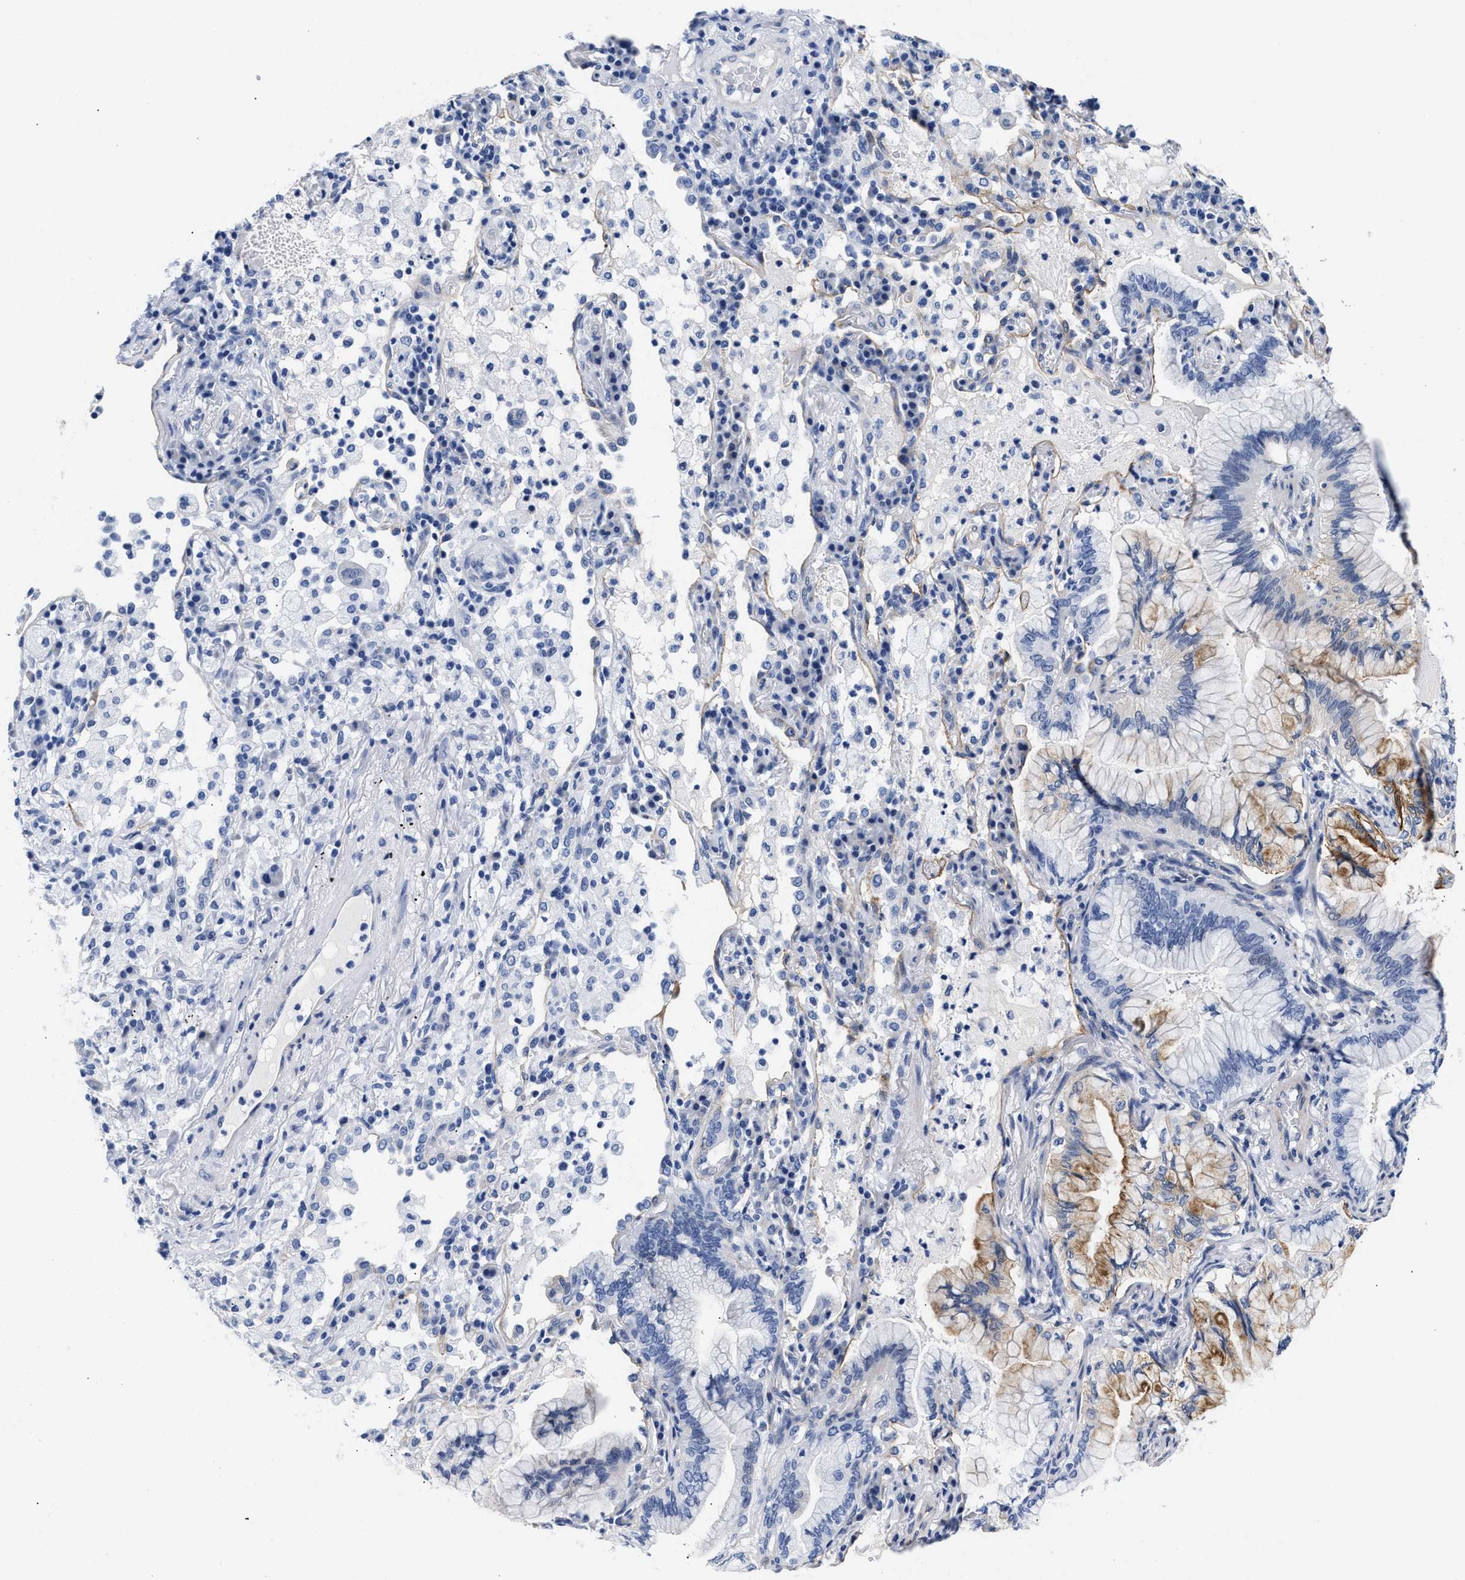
{"staining": {"intensity": "moderate", "quantity": "<25%", "location": "cytoplasmic/membranous"}, "tissue": "lung cancer", "cell_type": "Tumor cells", "image_type": "cancer", "snomed": [{"axis": "morphology", "description": "Adenocarcinoma, NOS"}, {"axis": "topography", "description": "Lung"}], "caption": "This is a micrograph of immunohistochemistry (IHC) staining of lung adenocarcinoma, which shows moderate positivity in the cytoplasmic/membranous of tumor cells.", "gene": "TRIM29", "patient": {"sex": "female", "age": 70}}